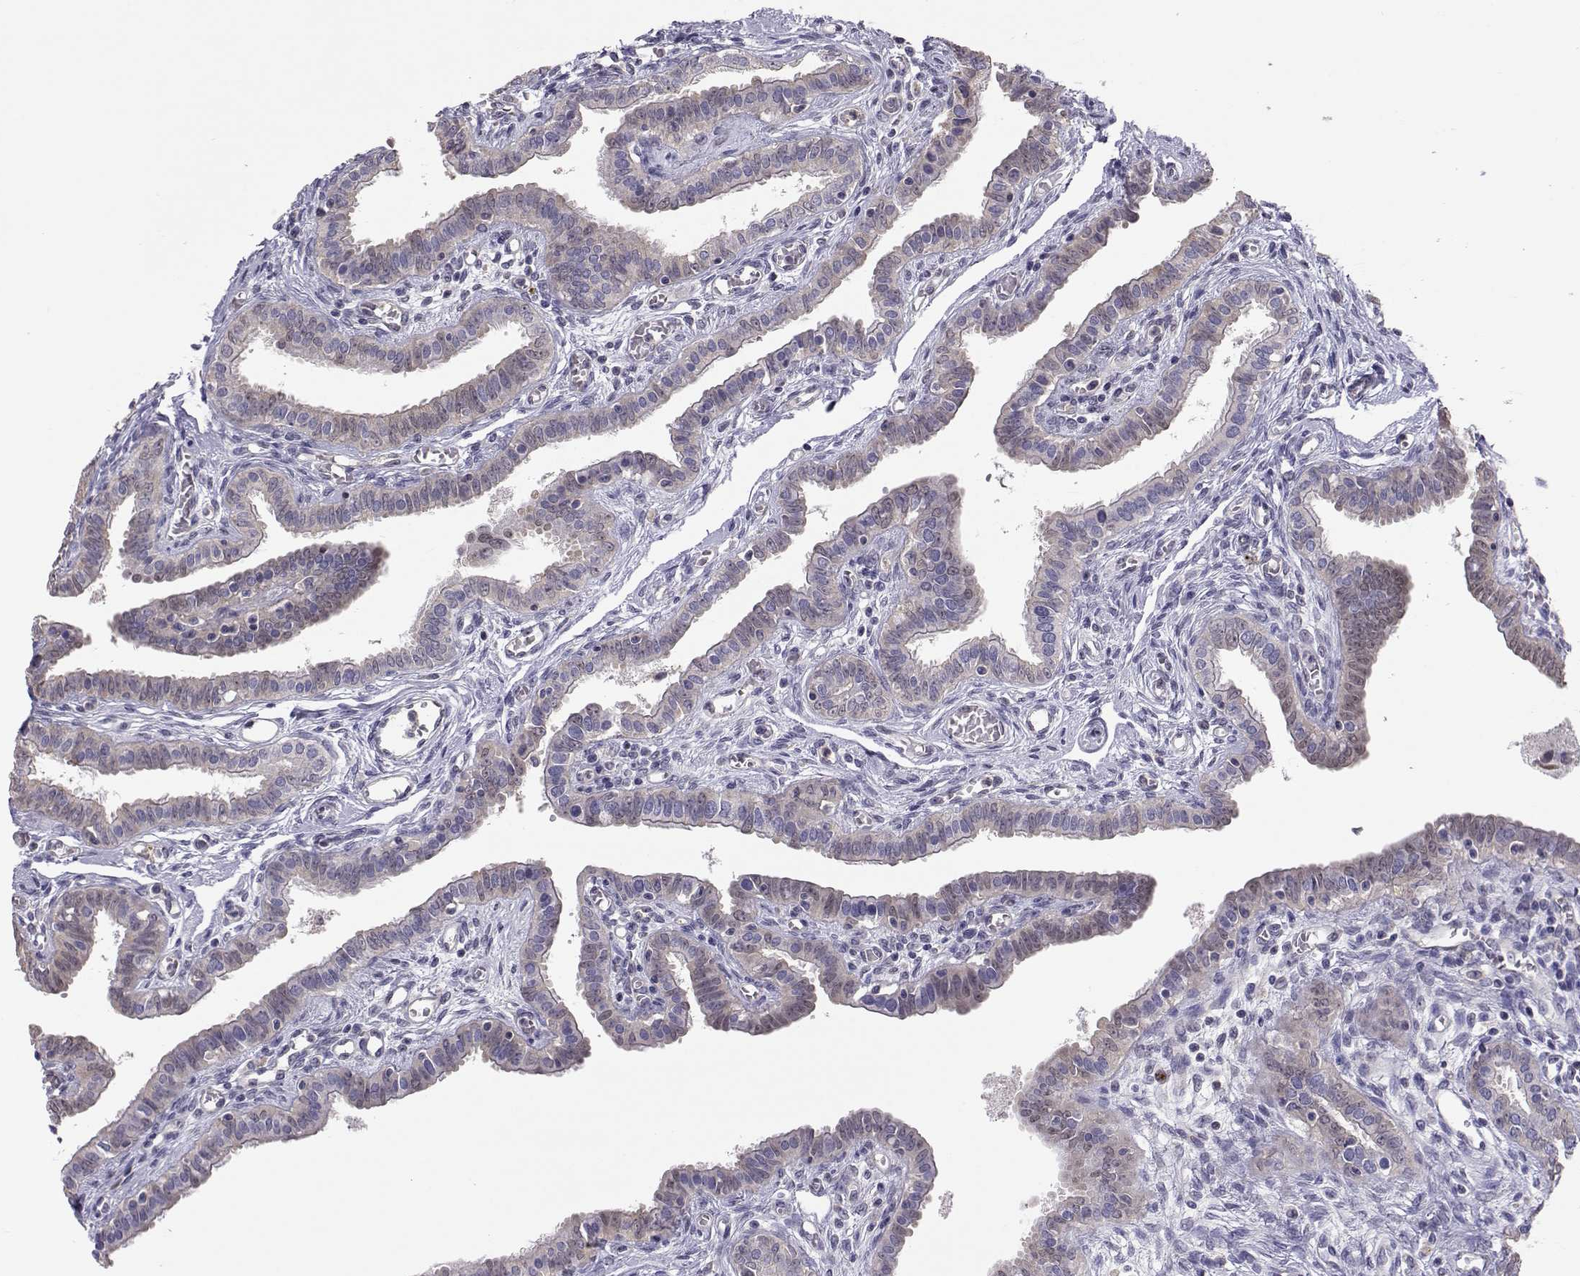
{"staining": {"intensity": "weak", "quantity": "<25%", "location": "cytoplasmic/membranous"}, "tissue": "fallopian tube", "cell_type": "Glandular cells", "image_type": "normal", "snomed": [{"axis": "morphology", "description": "Normal tissue, NOS"}, {"axis": "morphology", "description": "Carcinoma, endometroid"}, {"axis": "topography", "description": "Fallopian tube"}, {"axis": "topography", "description": "Ovary"}], "caption": "Immunohistochemical staining of unremarkable human fallopian tube reveals no significant expression in glandular cells. Nuclei are stained in blue.", "gene": "NCAM2", "patient": {"sex": "female", "age": 42}}